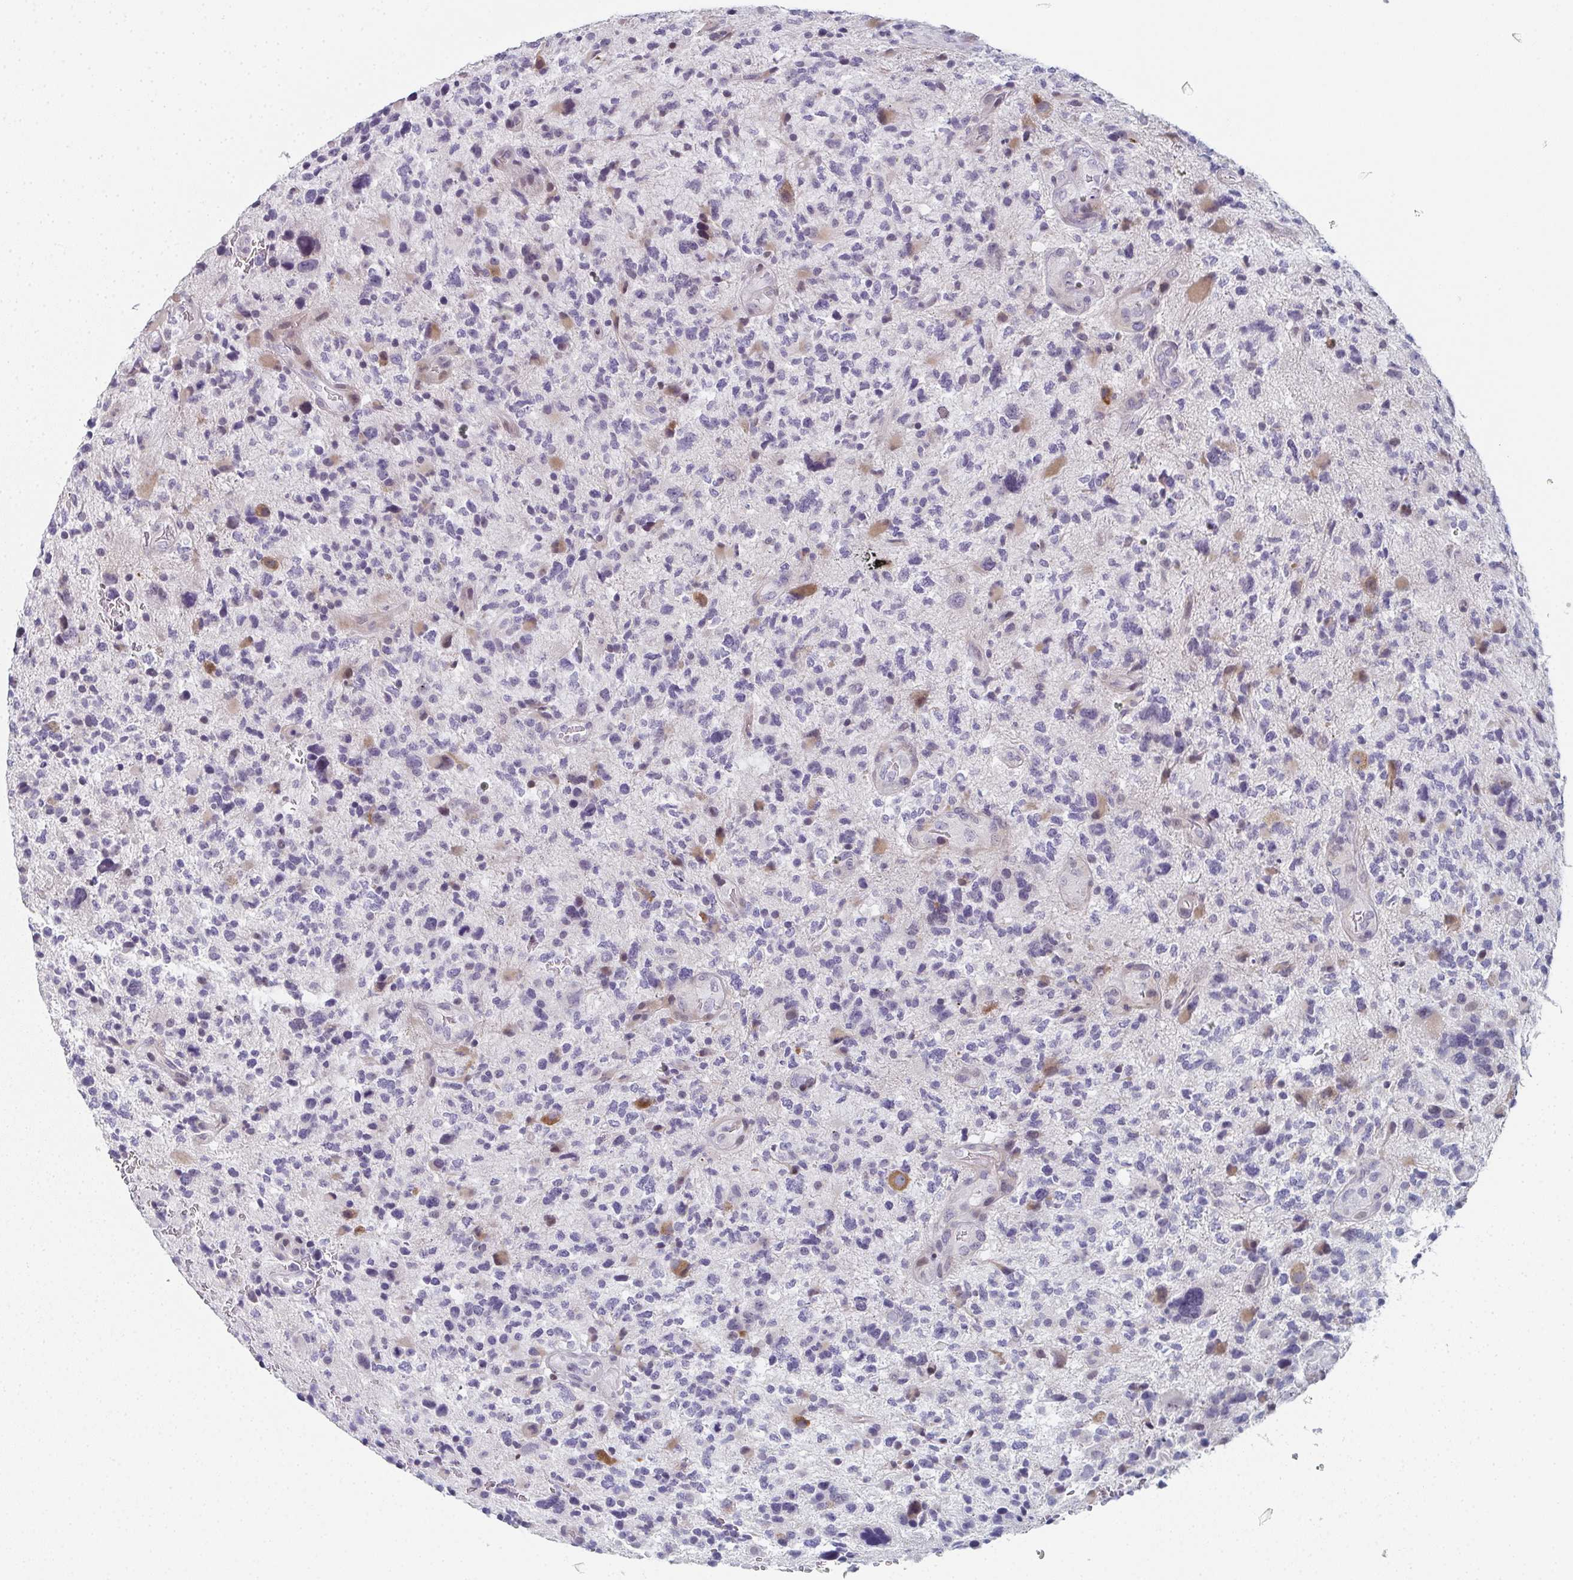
{"staining": {"intensity": "negative", "quantity": "none", "location": "none"}, "tissue": "glioma", "cell_type": "Tumor cells", "image_type": "cancer", "snomed": [{"axis": "morphology", "description": "Glioma, malignant, High grade"}, {"axis": "topography", "description": "Brain"}], "caption": "An immunohistochemistry (IHC) photomicrograph of malignant glioma (high-grade) is shown. There is no staining in tumor cells of malignant glioma (high-grade). Nuclei are stained in blue.", "gene": "PYCR3", "patient": {"sex": "female", "age": 71}}